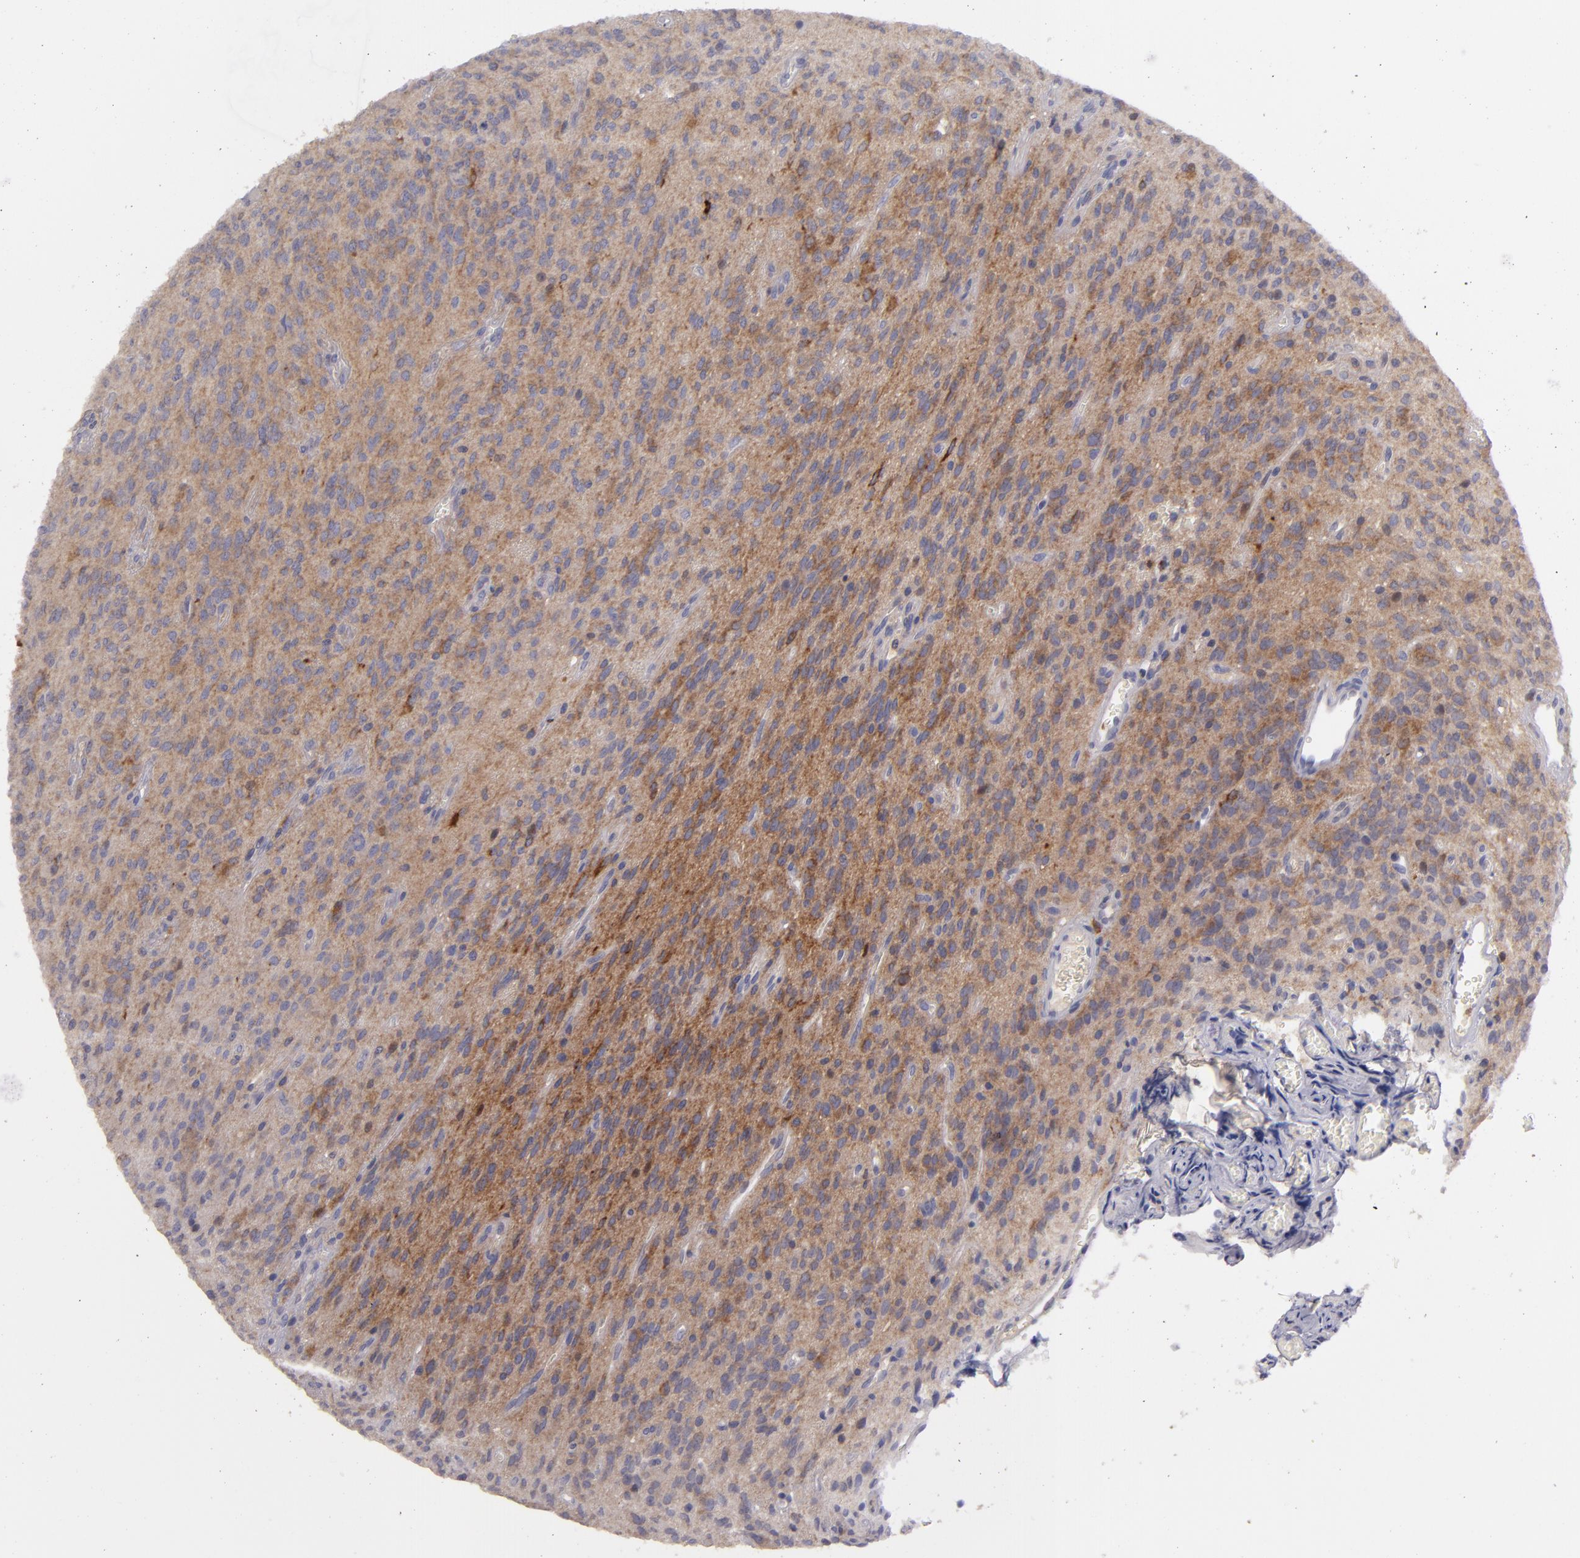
{"staining": {"intensity": "strong", "quantity": "25%-75%", "location": "cytoplasmic/membranous"}, "tissue": "glioma", "cell_type": "Tumor cells", "image_type": "cancer", "snomed": [{"axis": "morphology", "description": "Glioma, malignant, Low grade"}, {"axis": "topography", "description": "Brain"}], "caption": "Human malignant glioma (low-grade) stained with a protein marker reveals strong staining in tumor cells.", "gene": "MMP10", "patient": {"sex": "female", "age": 15}}